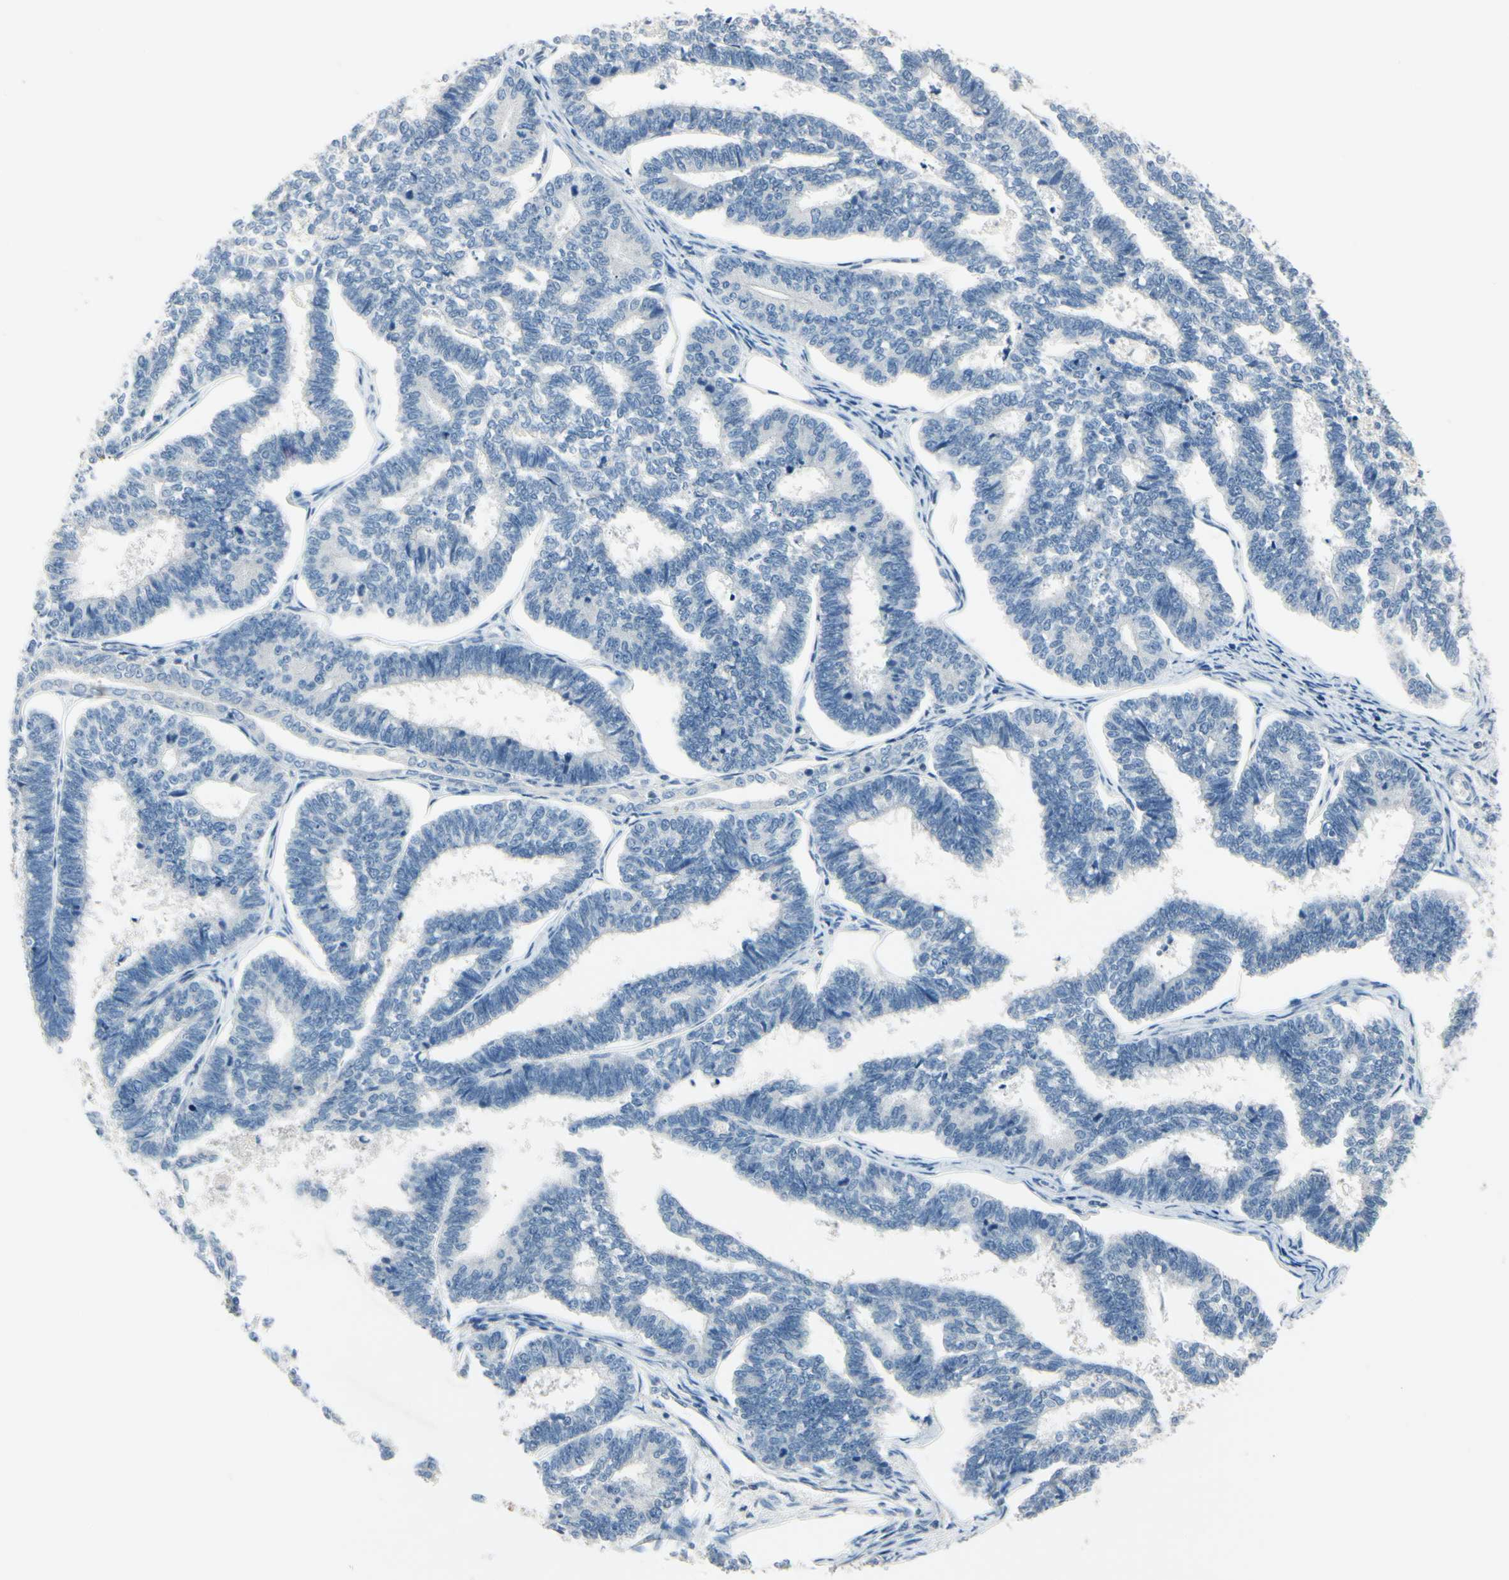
{"staining": {"intensity": "negative", "quantity": "none", "location": "none"}, "tissue": "endometrial cancer", "cell_type": "Tumor cells", "image_type": "cancer", "snomed": [{"axis": "morphology", "description": "Adenocarcinoma, NOS"}, {"axis": "topography", "description": "Endometrium"}], "caption": "The photomicrograph displays no staining of tumor cells in adenocarcinoma (endometrial).", "gene": "NFATC2", "patient": {"sex": "female", "age": 70}}